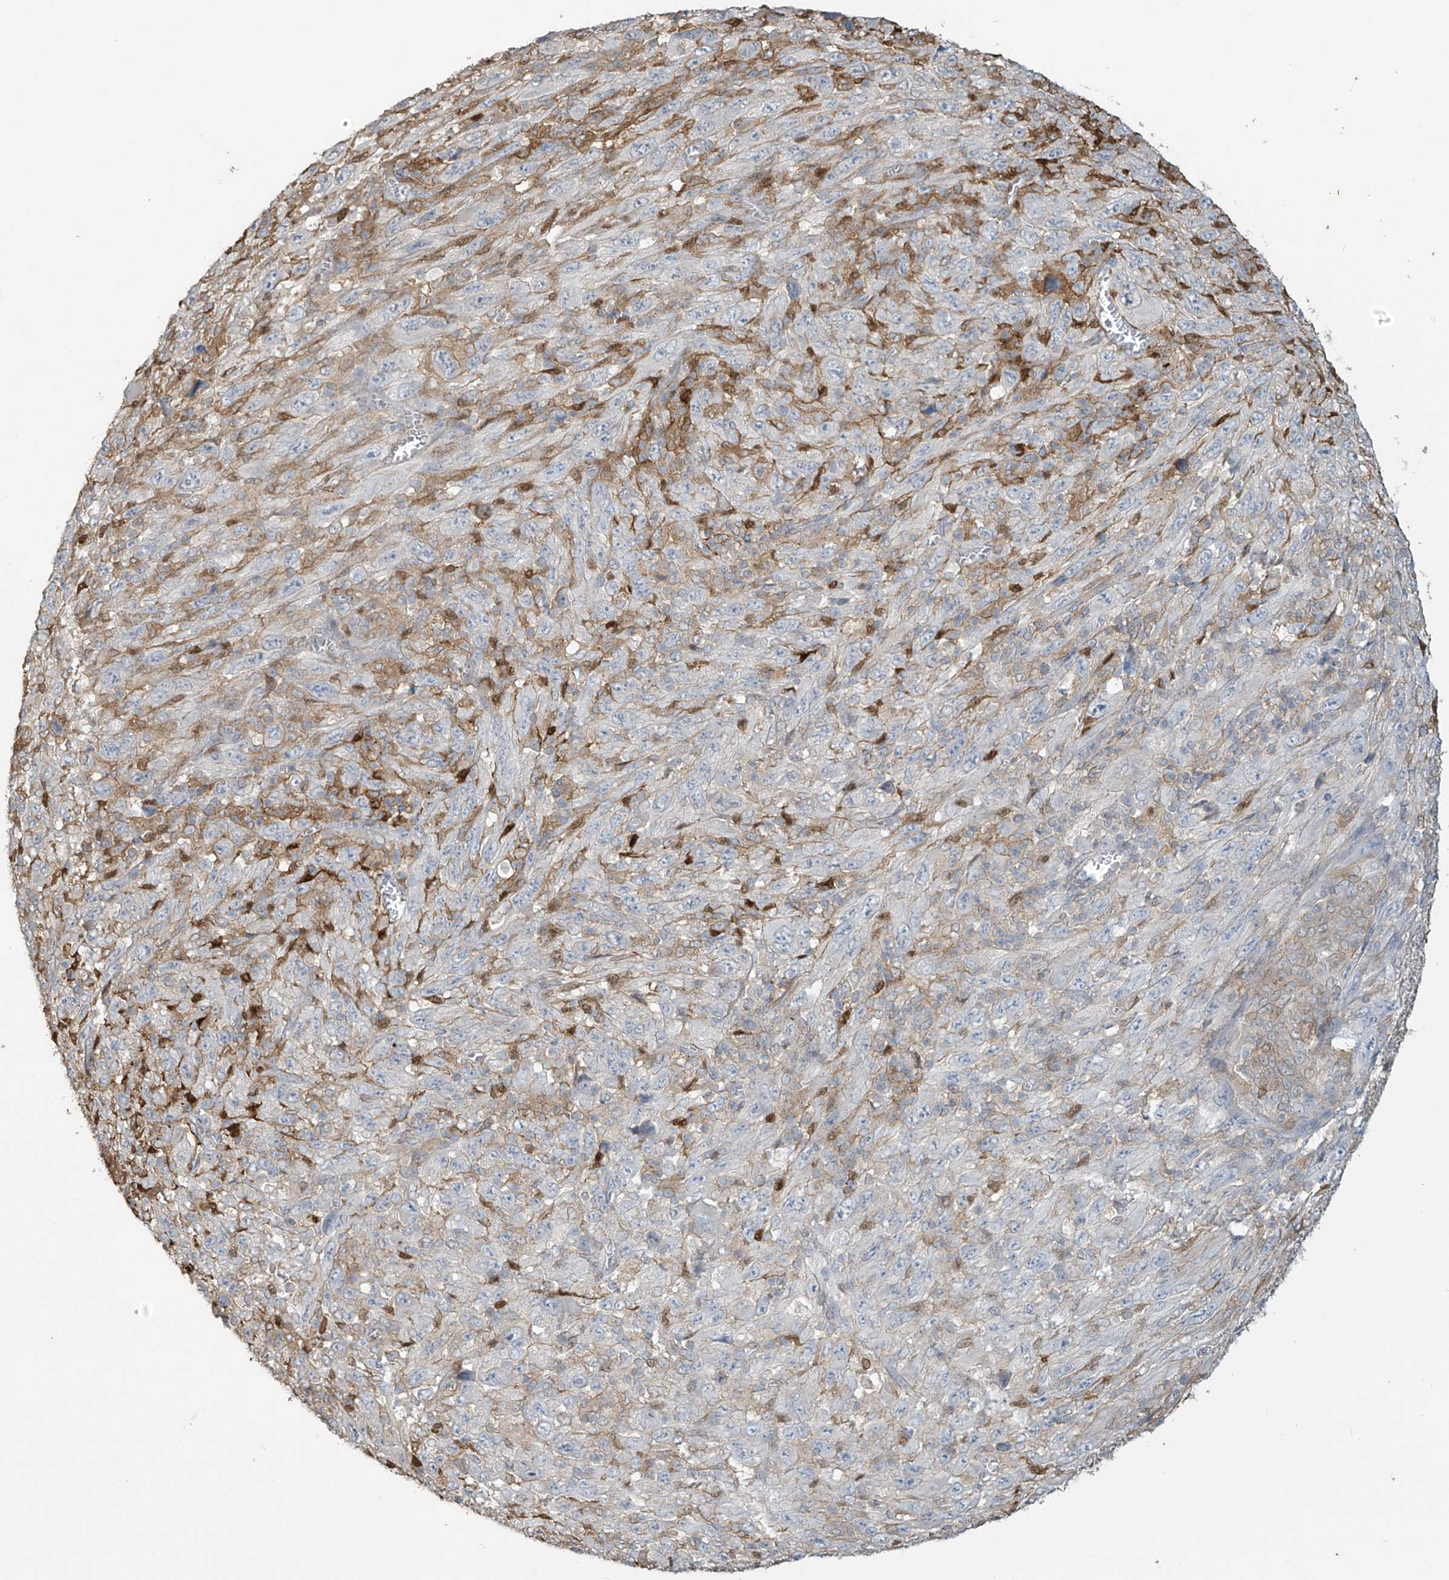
{"staining": {"intensity": "negative", "quantity": "none", "location": "none"}, "tissue": "melanoma", "cell_type": "Tumor cells", "image_type": "cancer", "snomed": [{"axis": "morphology", "description": "Malignant melanoma, Metastatic site"}, {"axis": "topography", "description": "Skin"}], "caption": "High magnification brightfield microscopy of melanoma stained with DAB (brown) and counterstained with hematoxylin (blue): tumor cells show no significant staining. The staining is performed using DAB brown chromogen with nuclei counter-stained in using hematoxylin.", "gene": "TAGAP", "patient": {"sex": "female", "age": 56}}